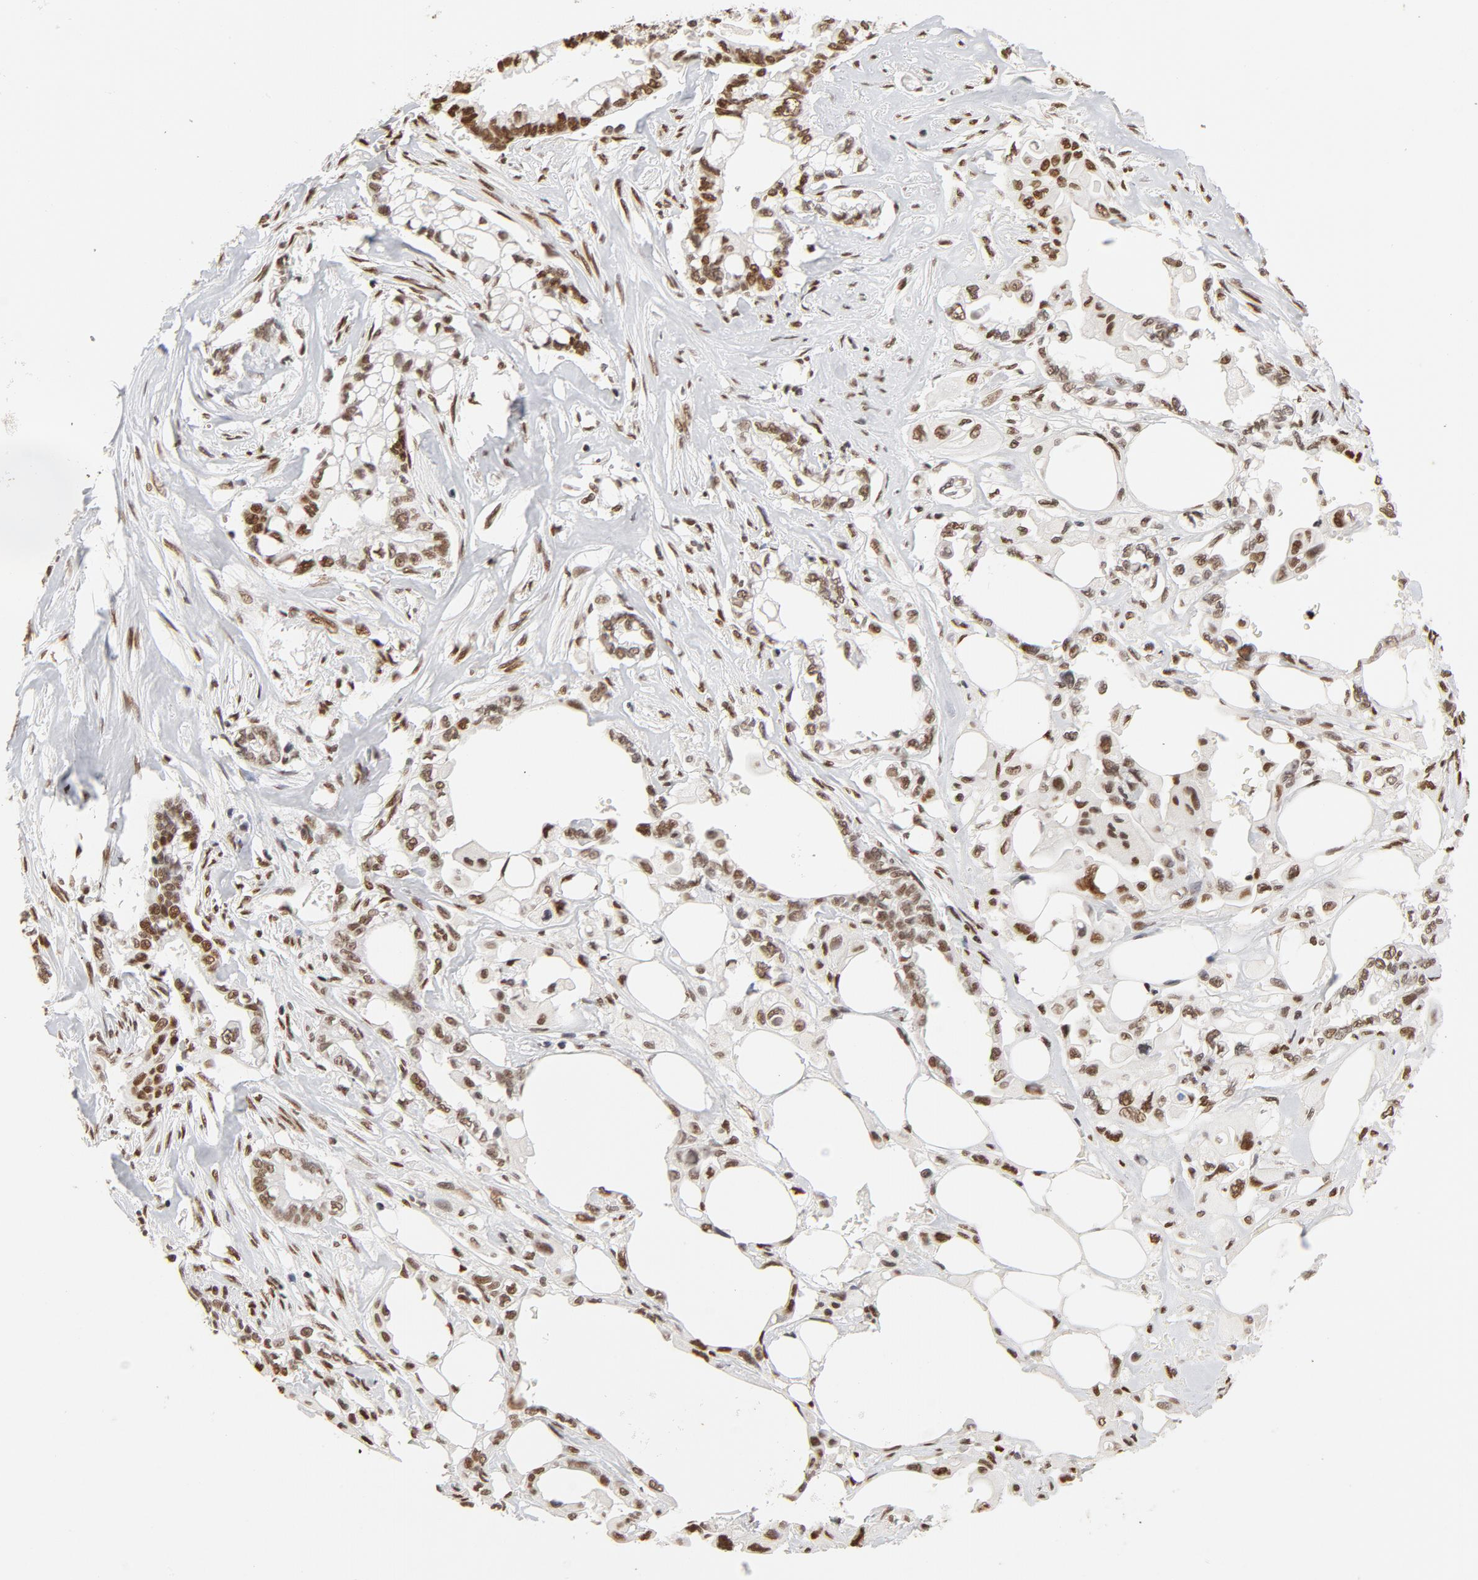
{"staining": {"intensity": "moderate", "quantity": ">75%", "location": "nuclear"}, "tissue": "pancreatic cancer", "cell_type": "Tumor cells", "image_type": "cancer", "snomed": [{"axis": "morphology", "description": "Normal tissue, NOS"}, {"axis": "topography", "description": "Pancreas"}], "caption": "Immunohistochemistry (IHC) micrograph of neoplastic tissue: human pancreatic cancer stained using immunohistochemistry reveals medium levels of moderate protein expression localized specifically in the nuclear of tumor cells, appearing as a nuclear brown color.", "gene": "TP53BP1", "patient": {"sex": "male", "age": 42}}